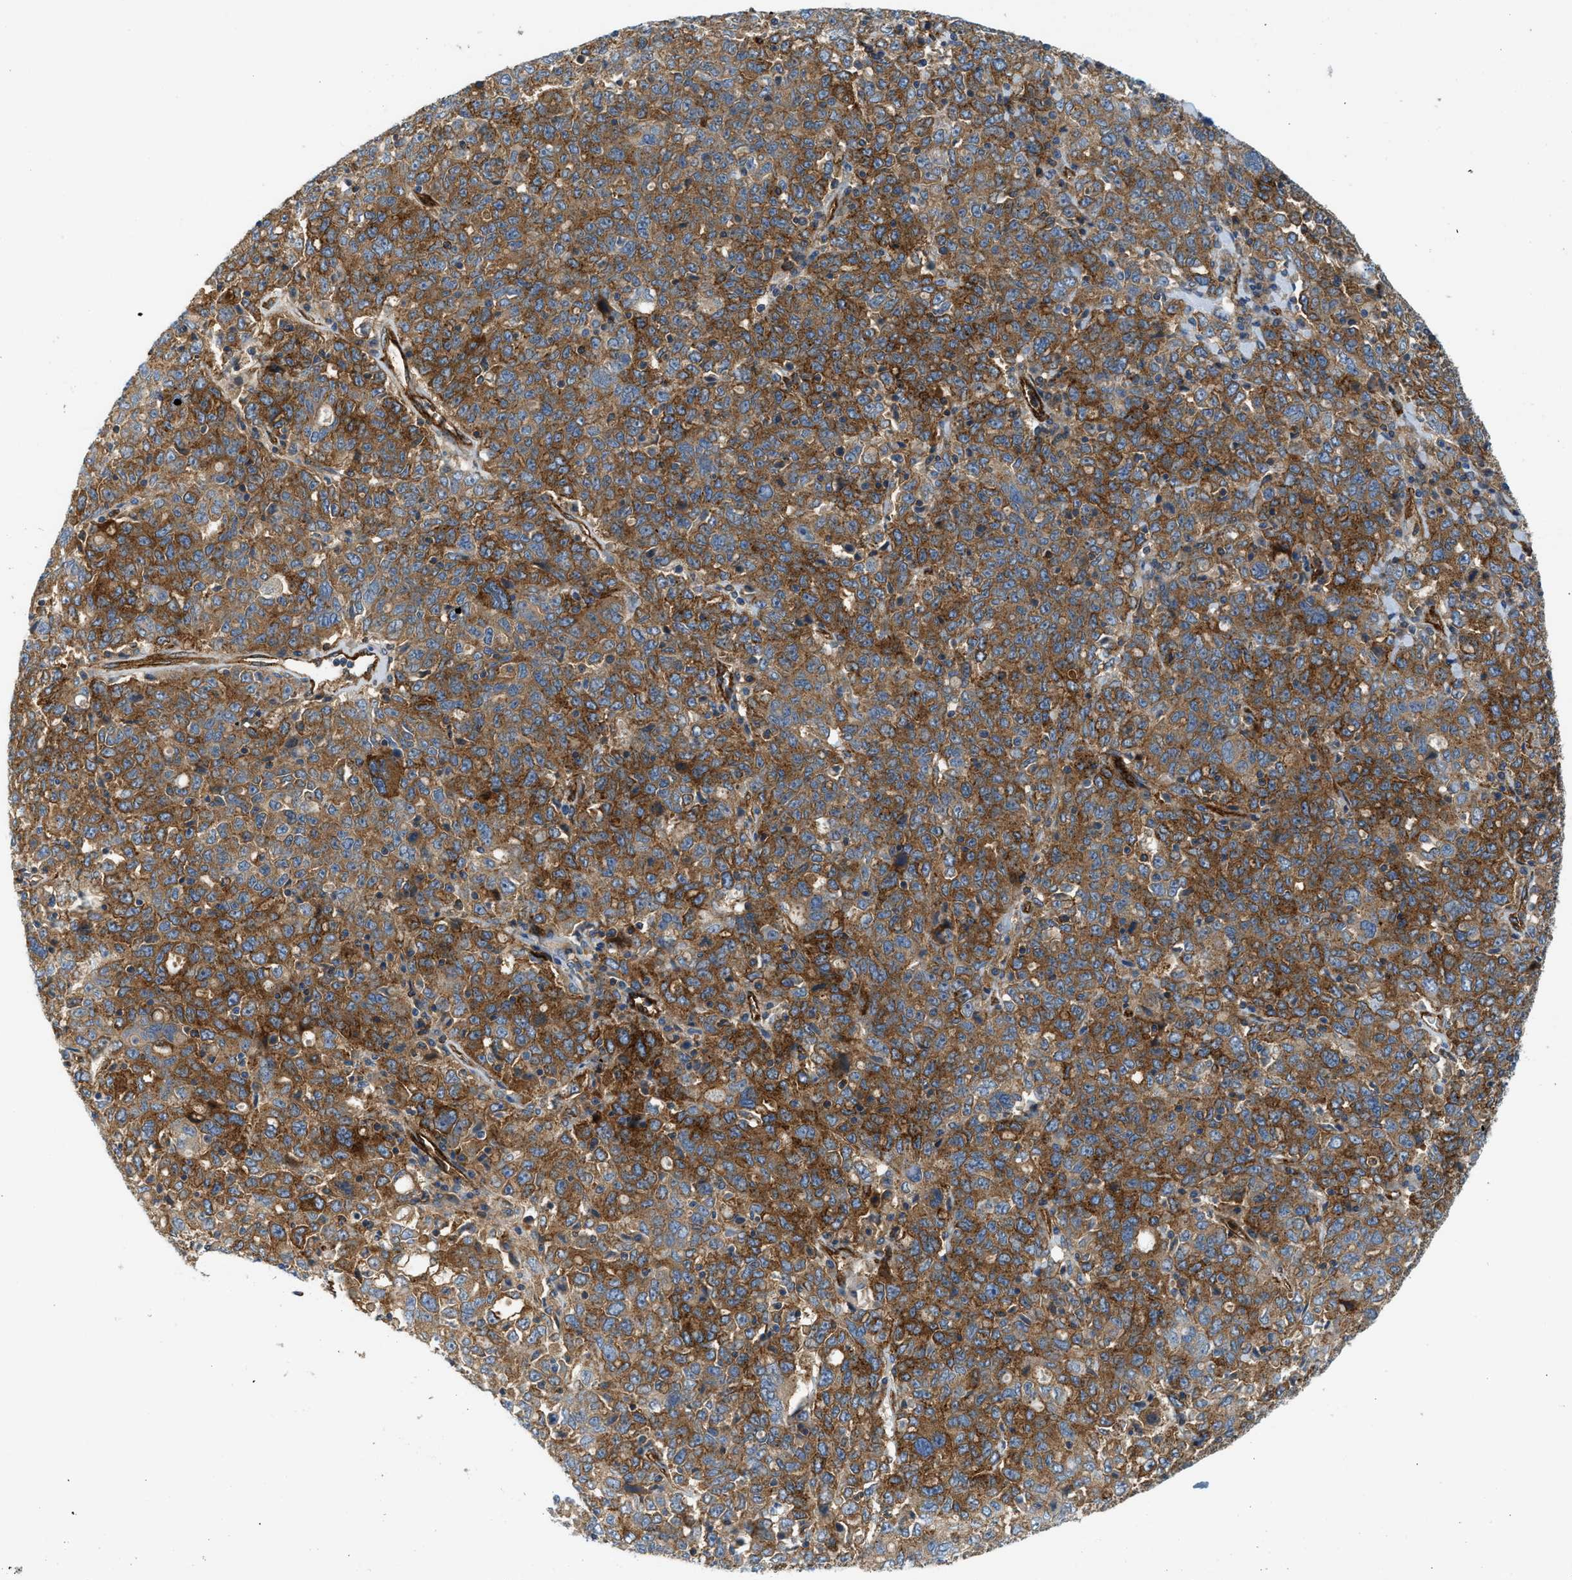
{"staining": {"intensity": "moderate", "quantity": ">75%", "location": "cytoplasmic/membranous"}, "tissue": "ovarian cancer", "cell_type": "Tumor cells", "image_type": "cancer", "snomed": [{"axis": "morphology", "description": "Carcinoma, endometroid"}, {"axis": "topography", "description": "Ovary"}], "caption": "Tumor cells demonstrate moderate cytoplasmic/membranous positivity in approximately >75% of cells in endometroid carcinoma (ovarian). The staining was performed using DAB, with brown indicating positive protein expression. Nuclei are stained blue with hematoxylin.", "gene": "HIP1", "patient": {"sex": "female", "age": 62}}